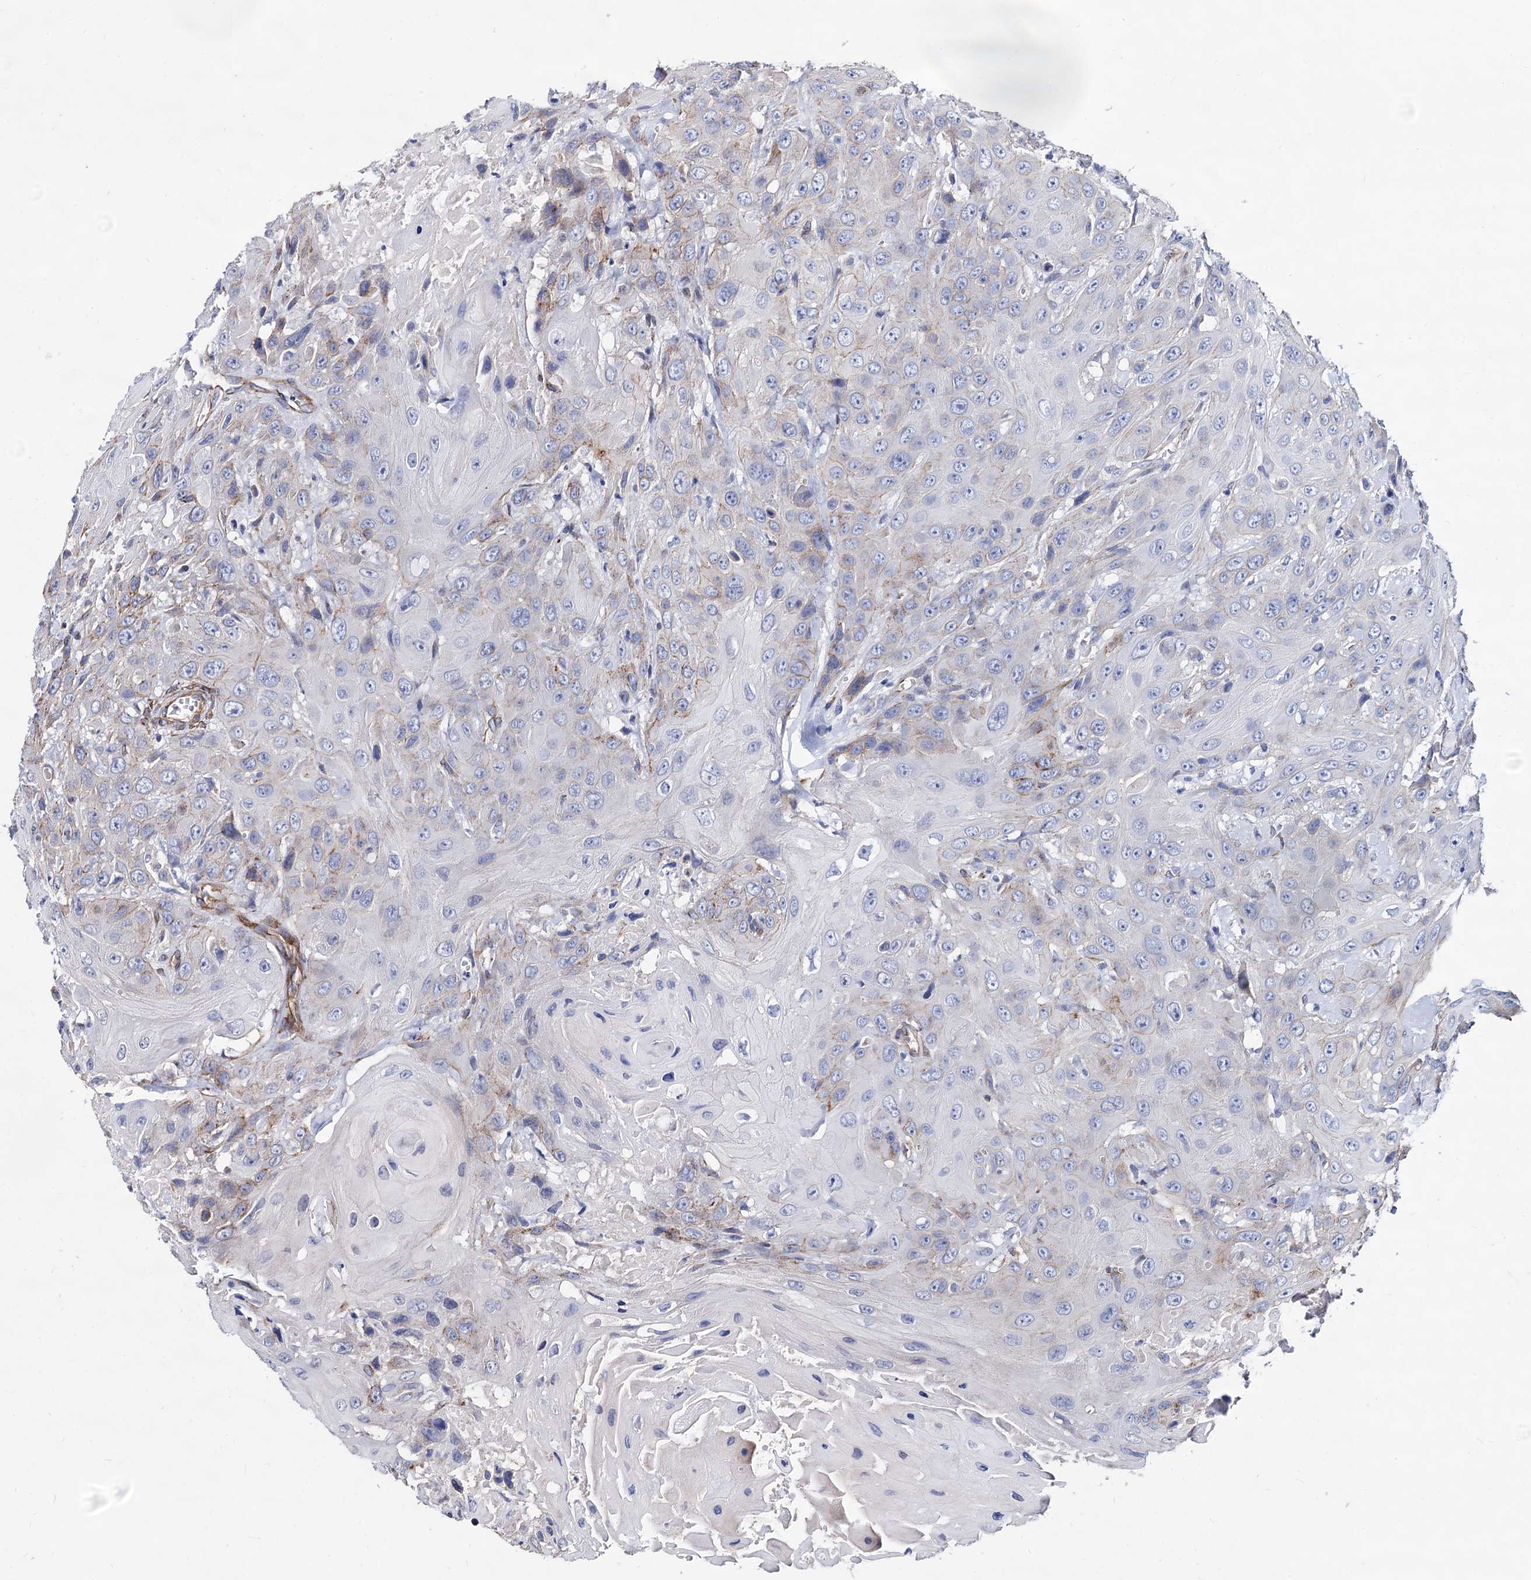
{"staining": {"intensity": "moderate", "quantity": "<25%", "location": "cytoplasmic/membranous"}, "tissue": "head and neck cancer", "cell_type": "Tumor cells", "image_type": "cancer", "snomed": [{"axis": "morphology", "description": "Squamous cell carcinoma, NOS"}, {"axis": "topography", "description": "Head-Neck"}], "caption": "Immunohistochemistry (IHC) of head and neck cancer displays low levels of moderate cytoplasmic/membranous positivity in approximately <25% of tumor cells.", "gene": "WDR11", "patient": {"sex": "male", "age": 81}}